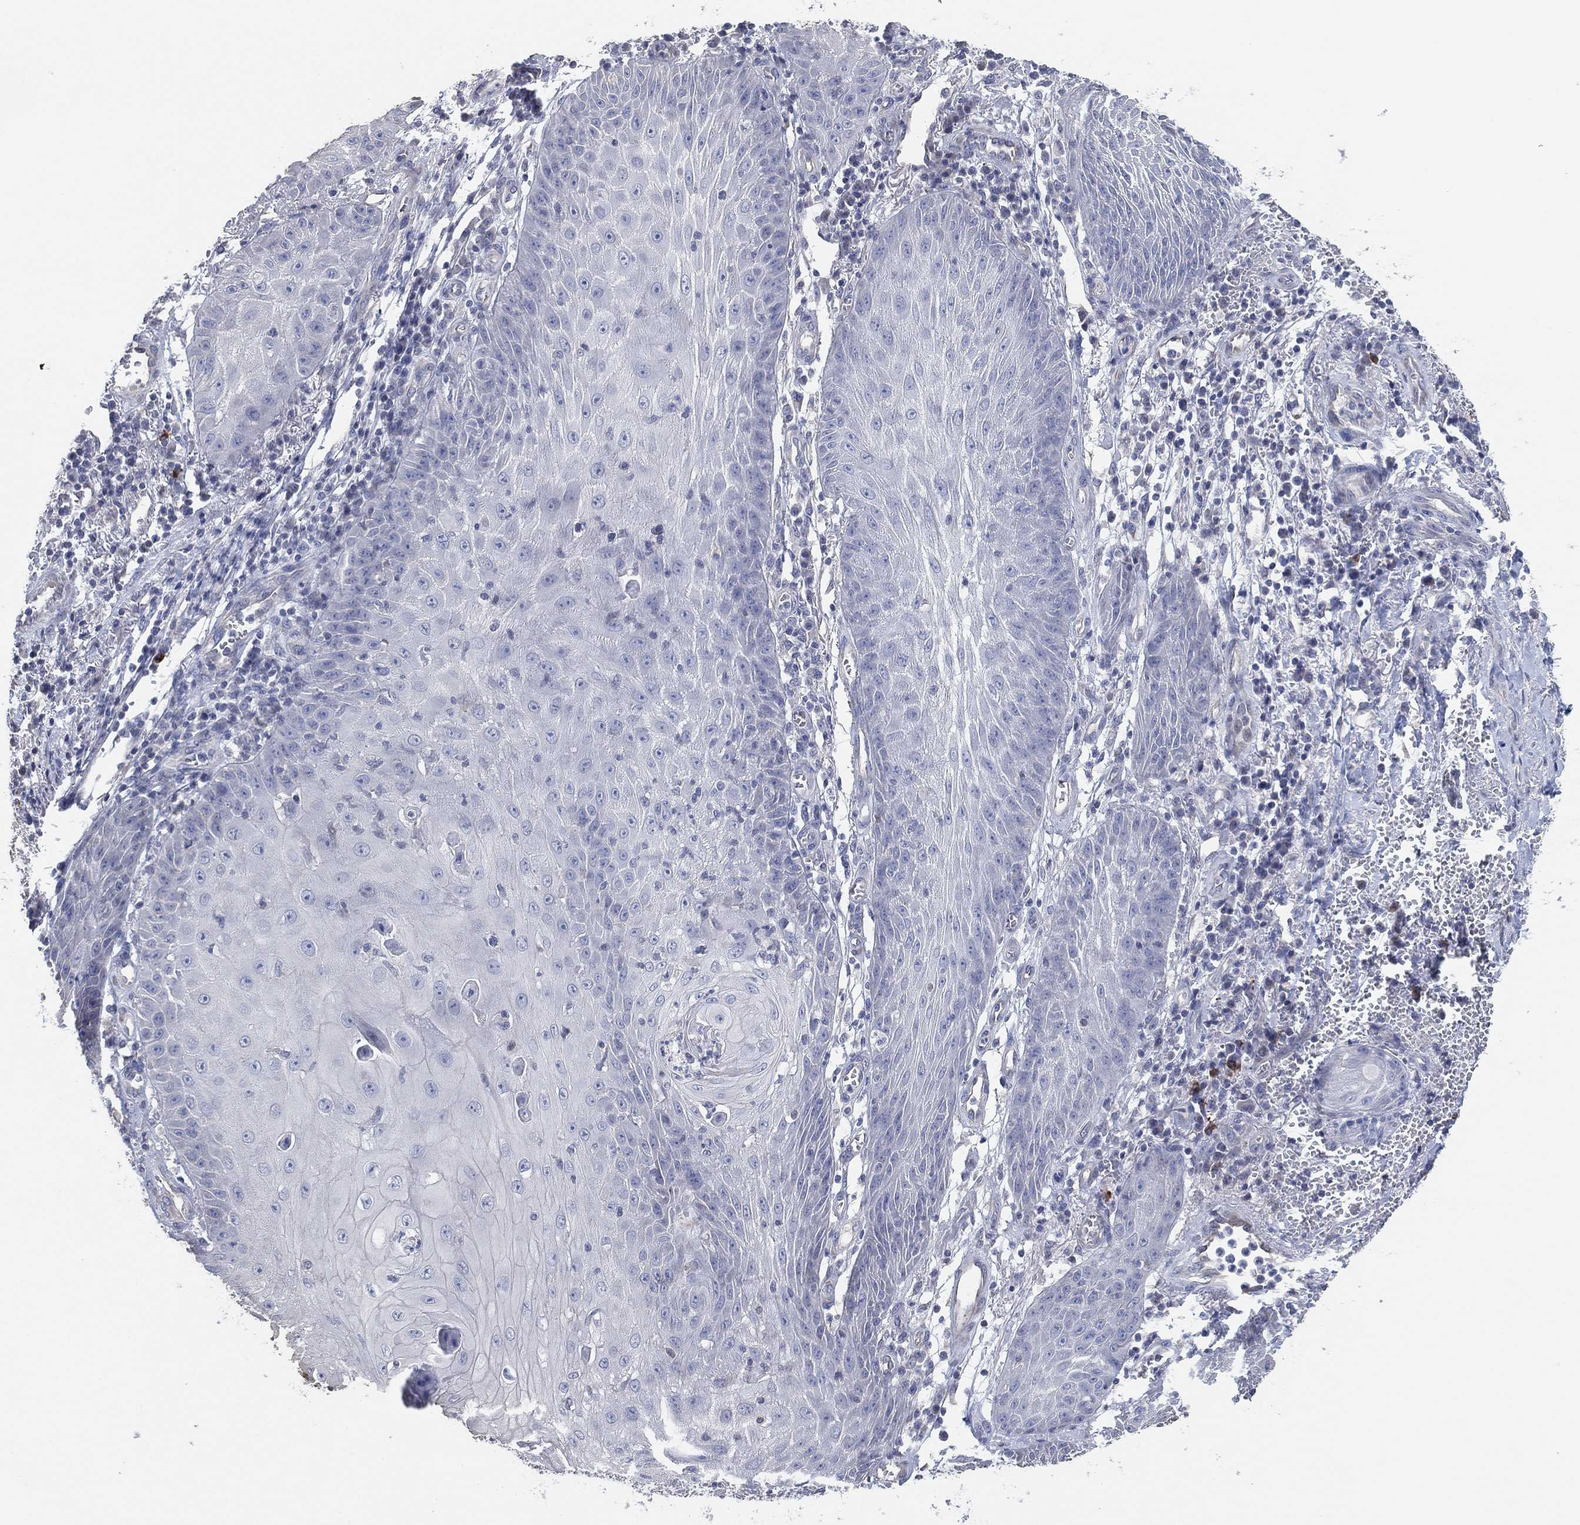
{"staining": {"intensity": "negative", "quantity": "none", "location": "none"}, "tissue": "skin cancer", "cell_type": "Tumor cells", "image_type": "cancer", "snomed": [{"axis": "morphology", "description": "Squamous cell carcinoma, NOS"}, {"axis": "topography", "description": "Skin"}], "caption": "The image reveals no staining of tumor cells in squamous cell carcinoma (skin). Nuclei are stained in blue.", "gene": "CFTR", "patient": {"sex": "male", "age": 70}}